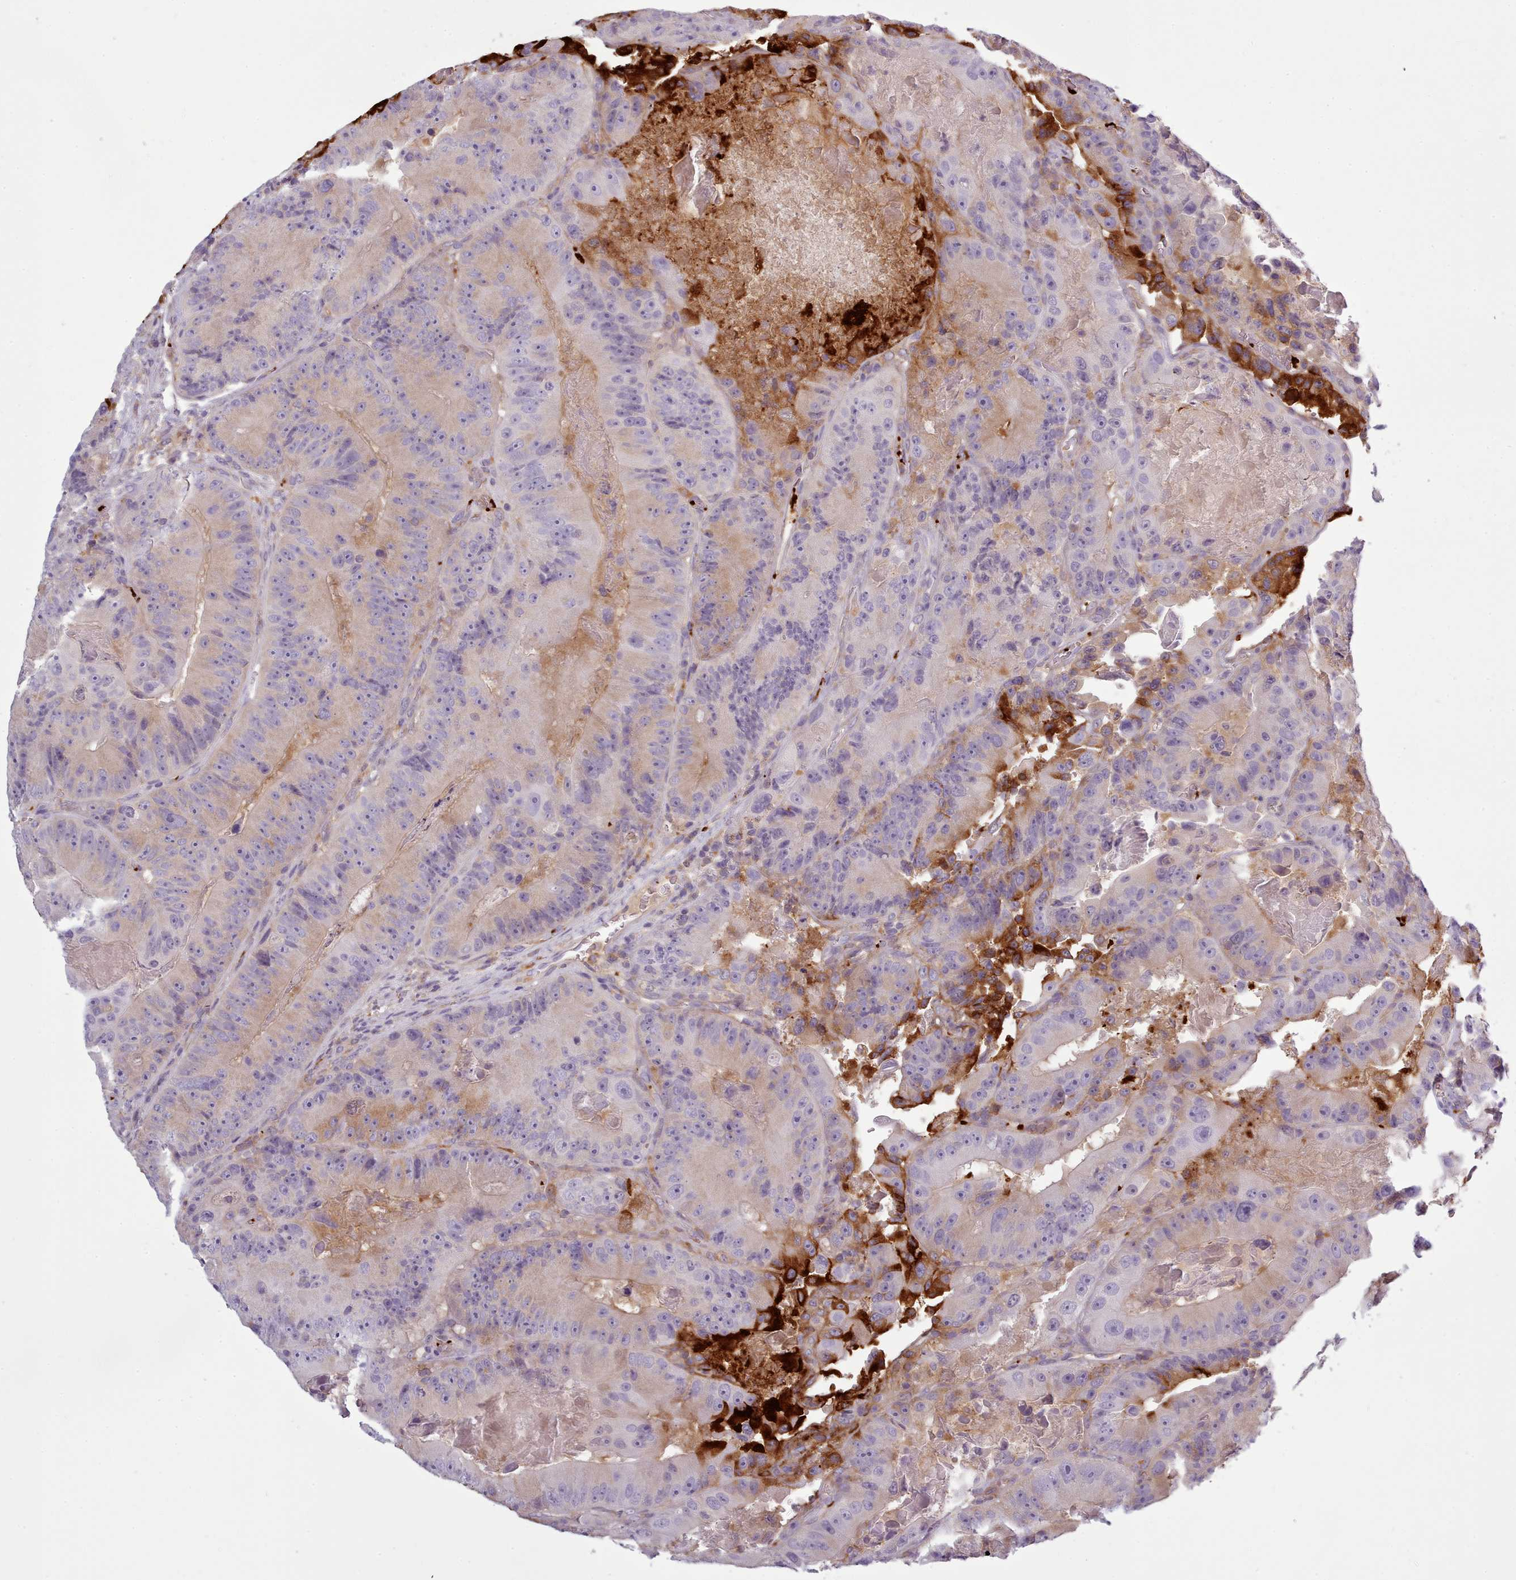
{"staining": {"intensity": "weak", "quantity": "<25%", "location": "cytoplasmic/membranous"}, "tissue": "colorectal cancer", "cell_type": "Tumor cells", "image_type": "cancer", "snomed": [{"axis": "morphology", "description": "Adenocarcinoma, NOS"}, {"axis": "topography", "description": "Colon"}], "caption": "Immunohistochemical staining of colorectal cancer demonstrates no significant staining in tumor cells.", "gene": "NDST2", "patient": {"sex": "female", "age": 86}}